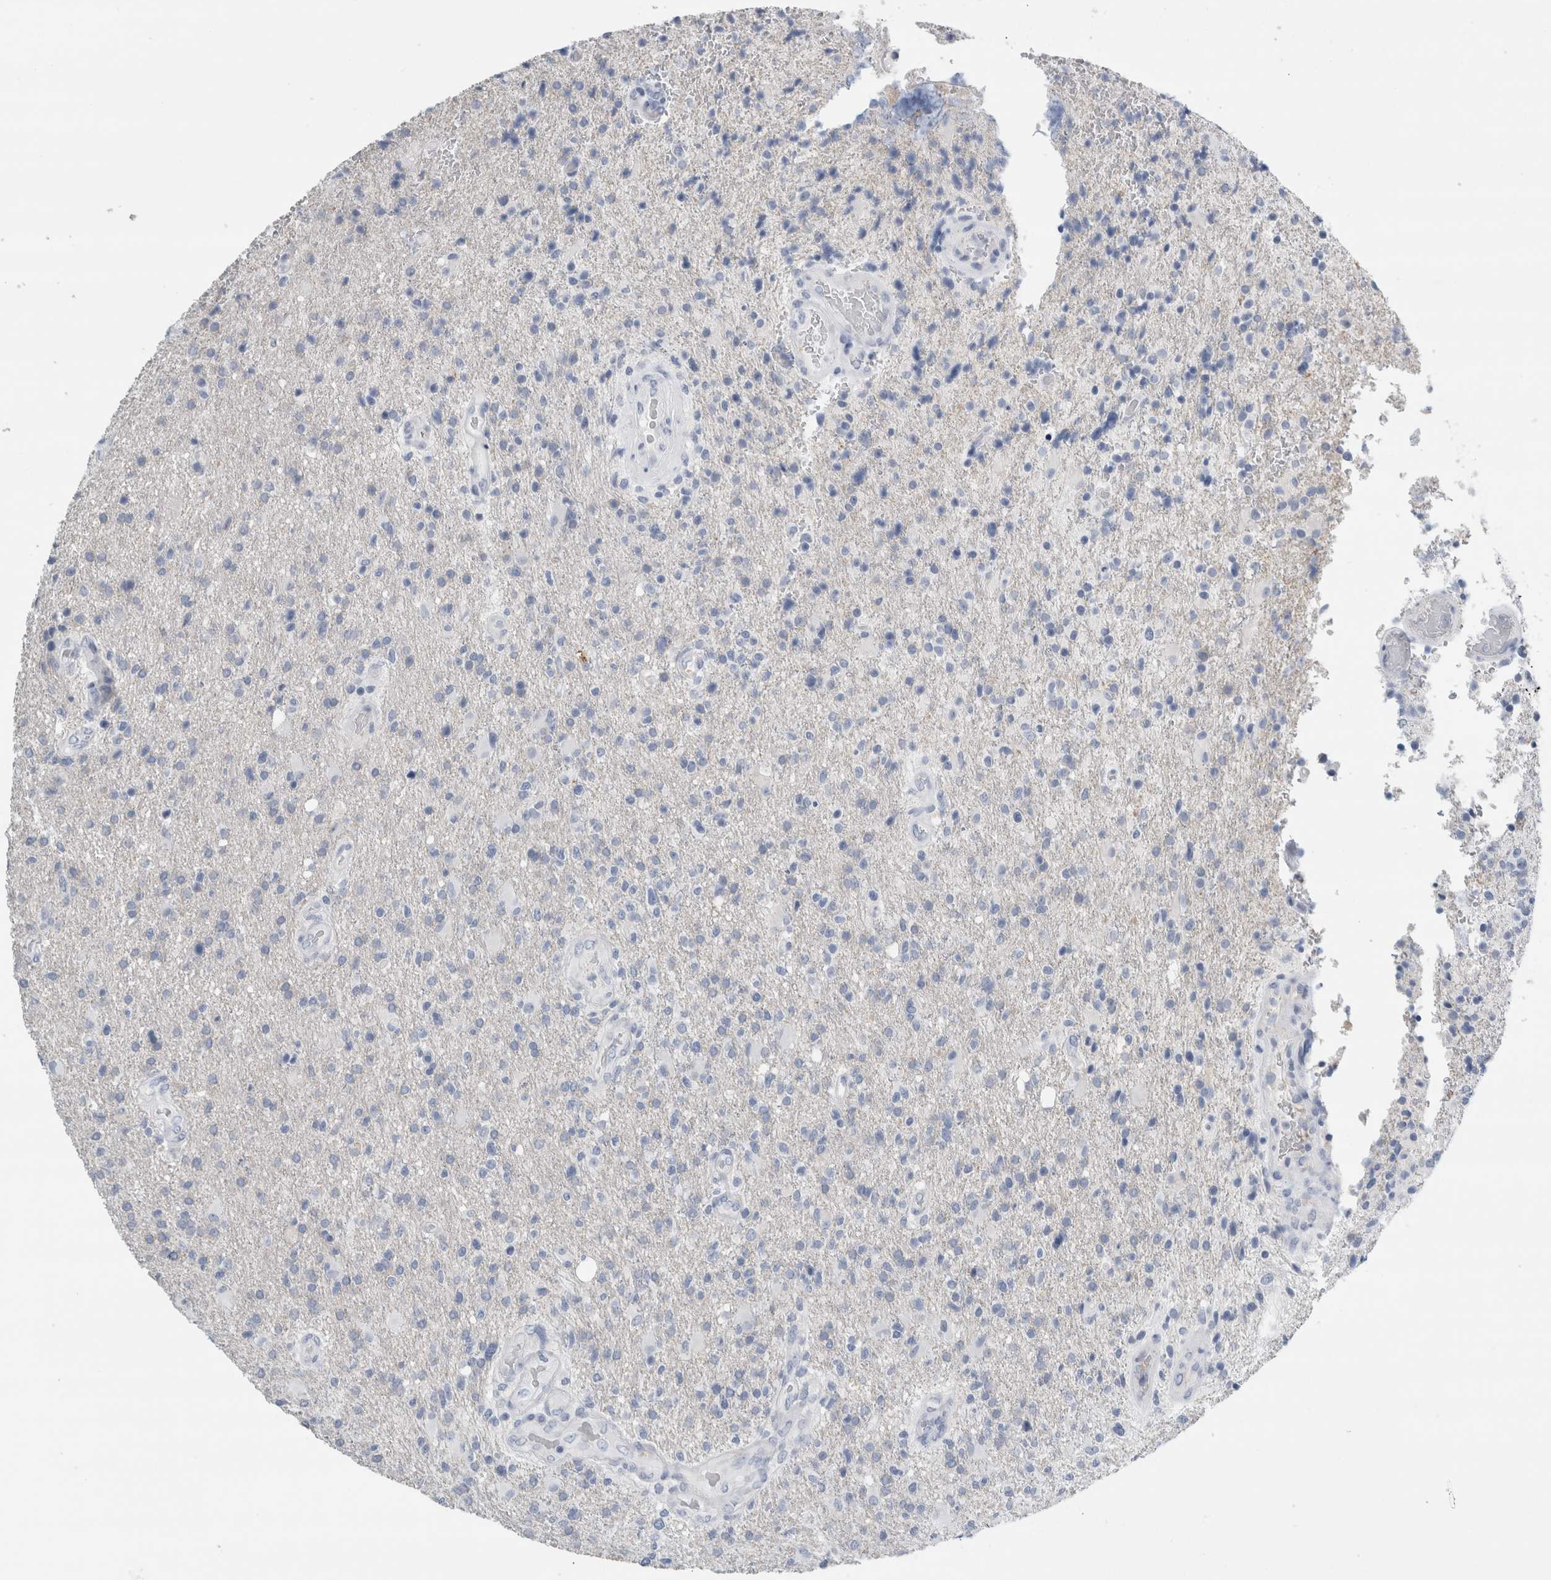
{"staining": {"intensity": "negative", "quantity": "none", "location": "none"}, "tissue": "glioma", "cell_type": "Tumor cells", "image_type": "cancer", "snomed": [{"axis": "morphology", "description": "Glioma, malignant, High grade"}, {"axis": "topography", "description": "Brain"}], "caption": "IHC of glioma exhibits no expression in tumor cells.", "gene": "RPH3AL", "patient": {"sex": "male", "age": 72}}